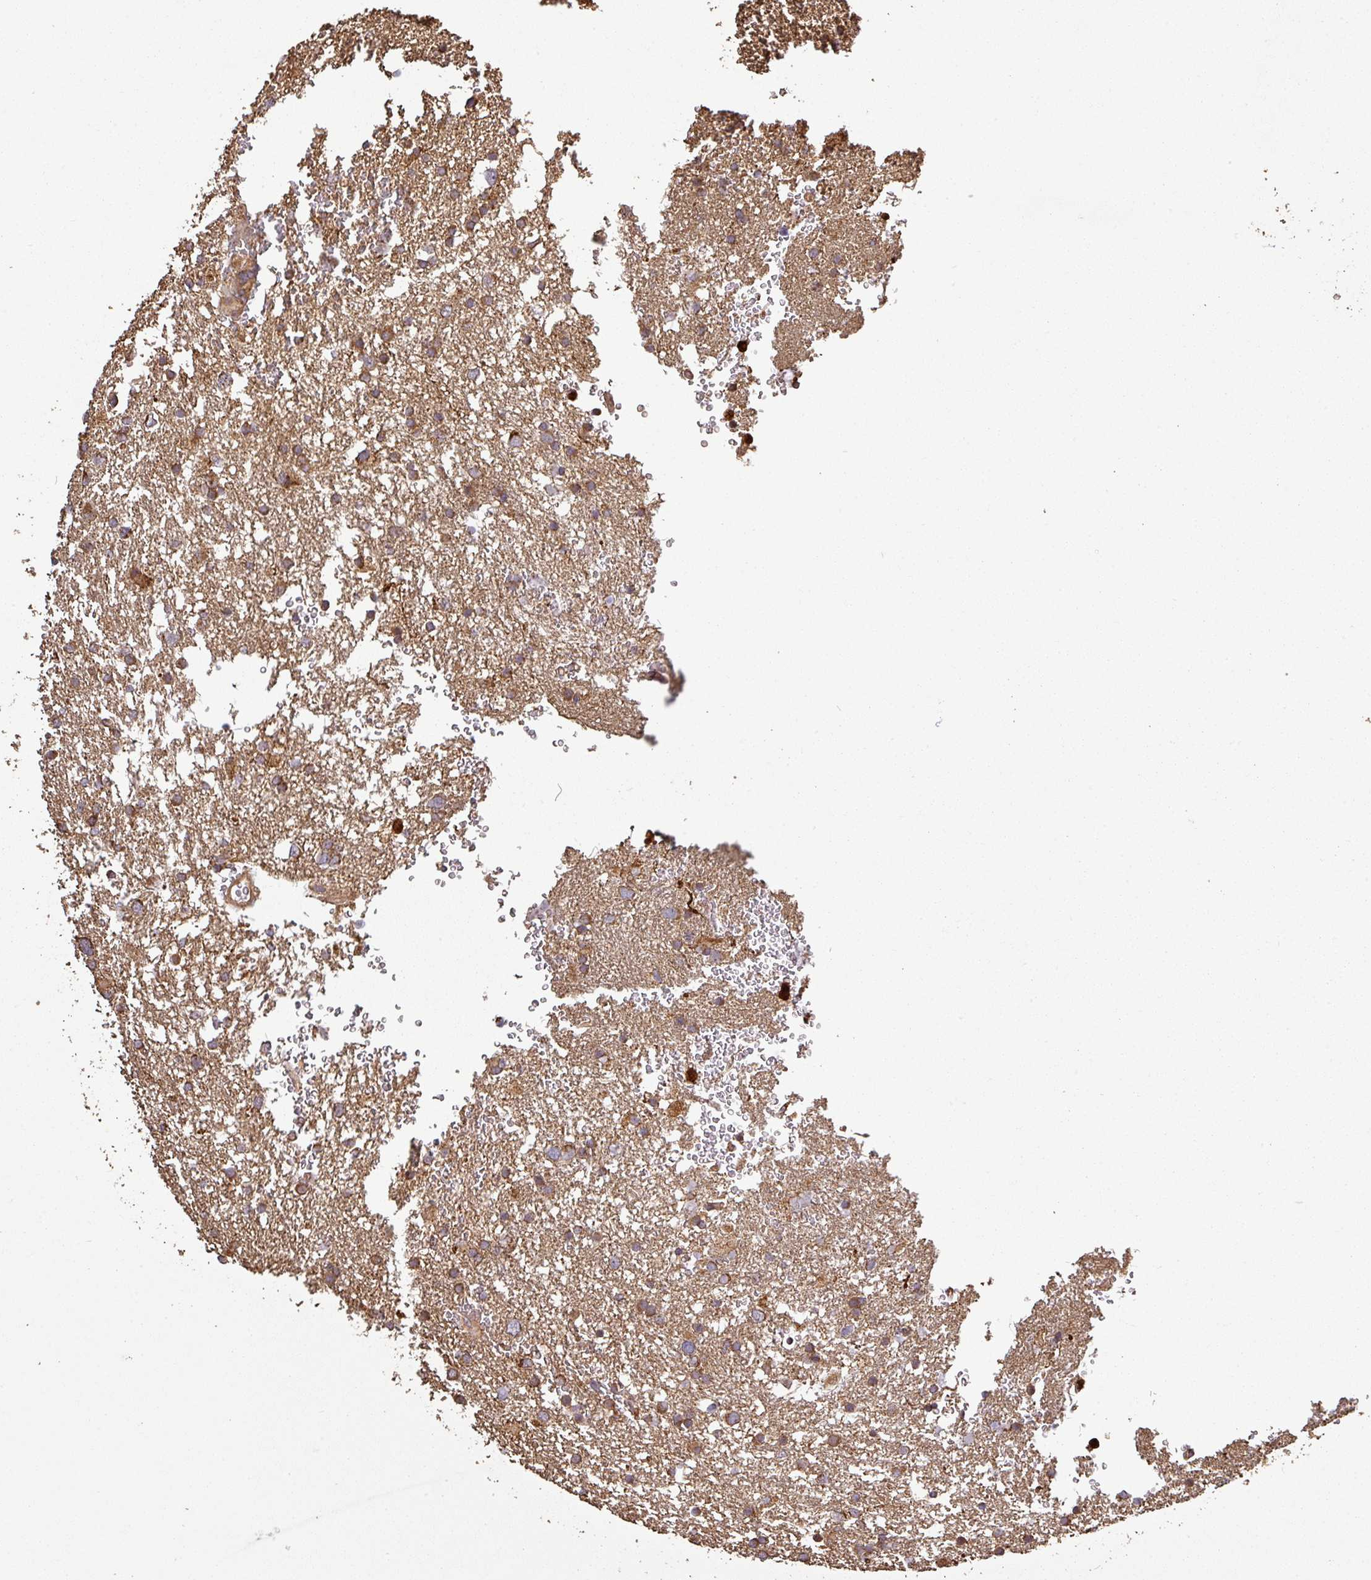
{"staining": {"intensity": "moderate", "quantity": "25%-75%", "location": "cytoplasmic/membranous"}, "tissue": "glioma", "cell_type": "Tumor cells", "image_type": "cancer", "snomed": [{"axis": "morphology", "description": "Glioma, malignant, Low grade"}, {"axis": "topography", "description": "Brain"}], "caption": "The histopathology image demonstrates a brown stain indicating the presence of a protein in the cytoplasmic/membranous of tumor cells in glioma. (brown staining indicates protein expression, while blue staining denotes nuclei).", "gene": "PLEKHM1", "patient": {"sex": "female", "age": 32}}